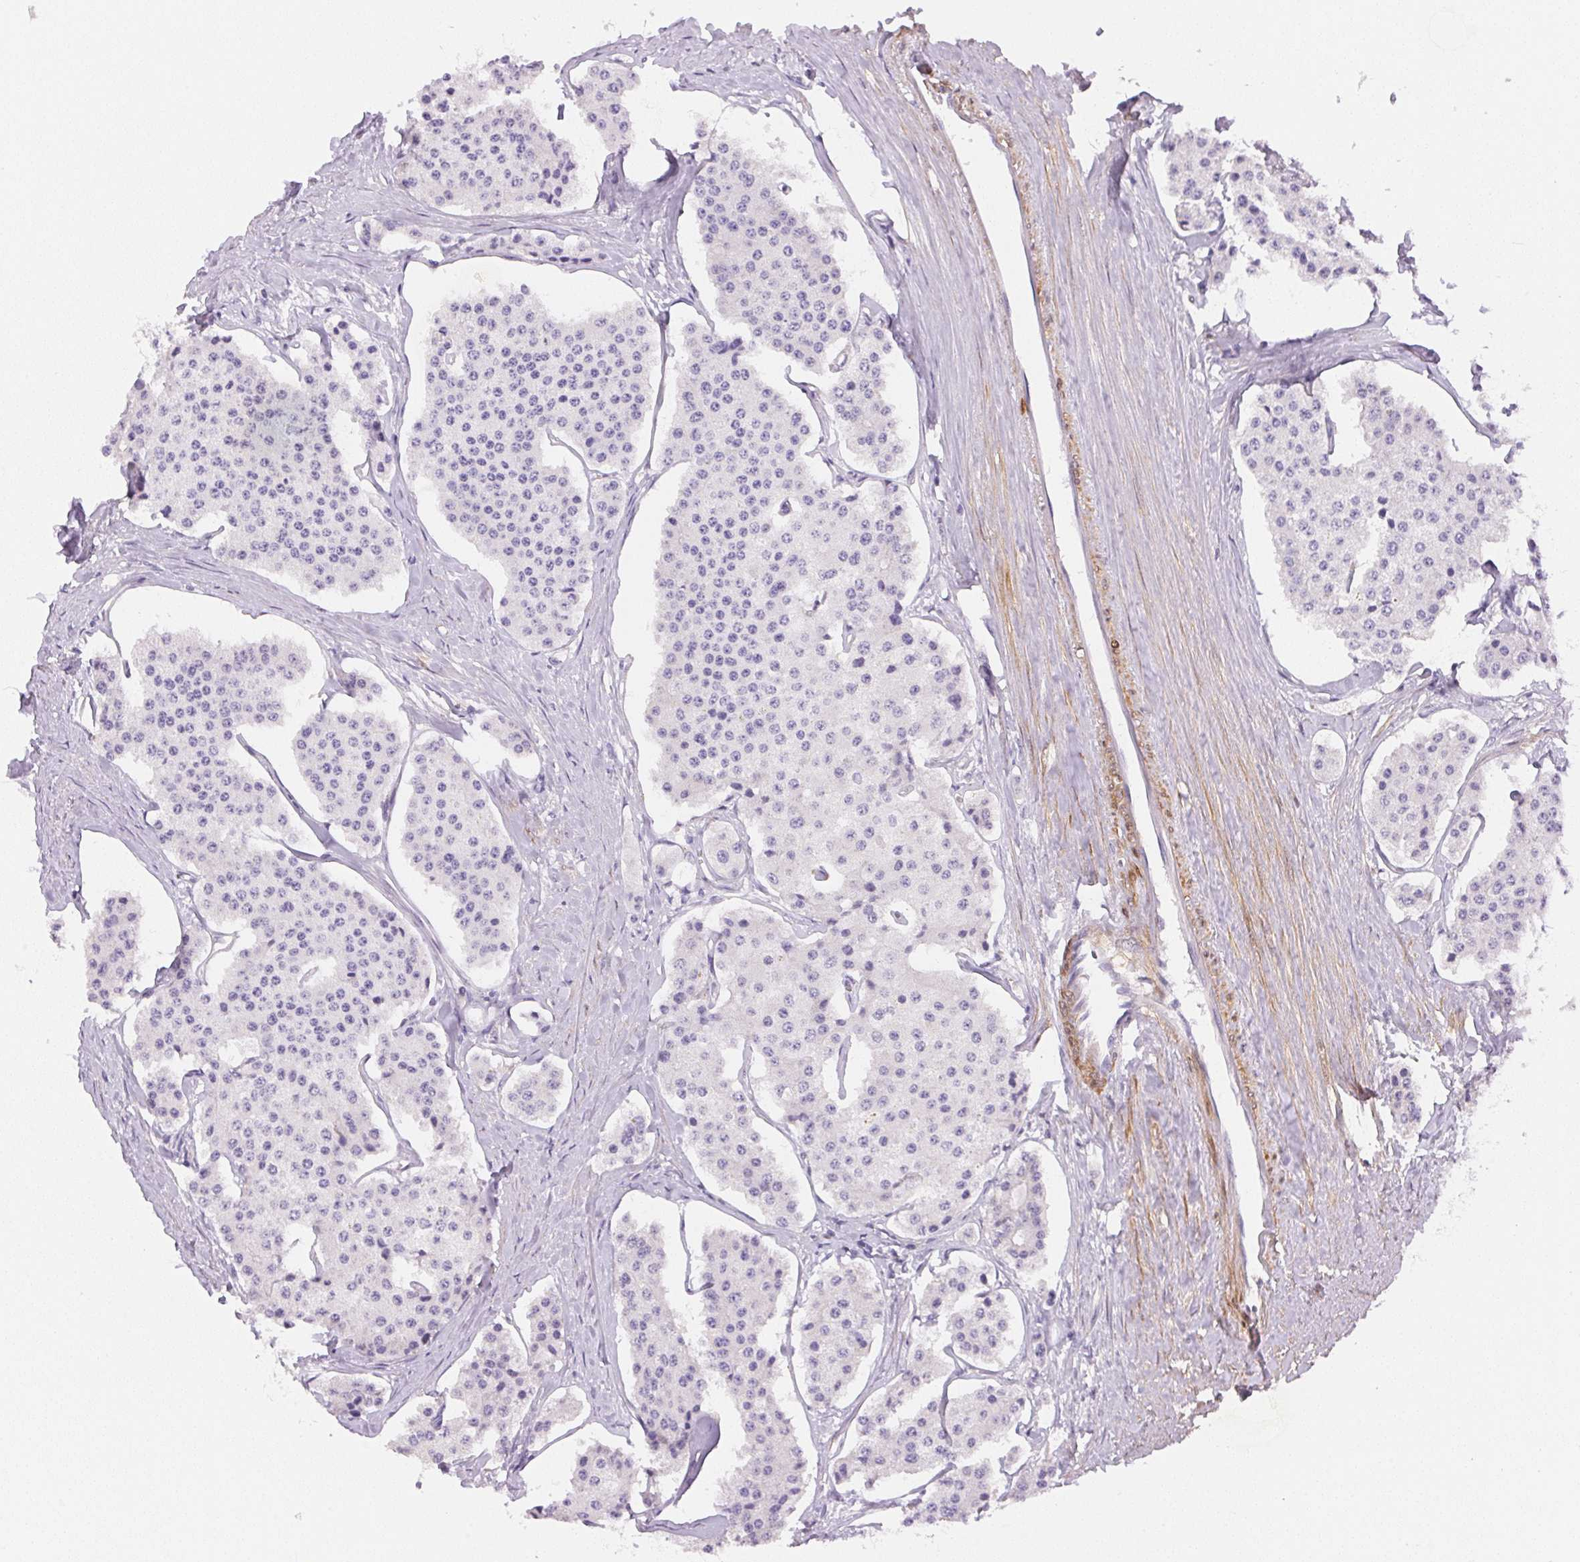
{"staining": {"intensity": "negative", "quantity": "none", "location": "none"}, "tissue": "carcinoid", "cell_type": "Tumor cells", "image_type": "cancer", "snomed": [{"axis": "morphology", "description": "Carcinoid, malignant, NOS"}, {"axis": "topography", "description": "Small intestine"}], "caption": "This is an immunohistochemistry (IHC) histopathology image of malignant carcinoid. There is no positivity in tumor cells.", "gene": "SMTN", "patient": {"sex": "female", "age": 65}}